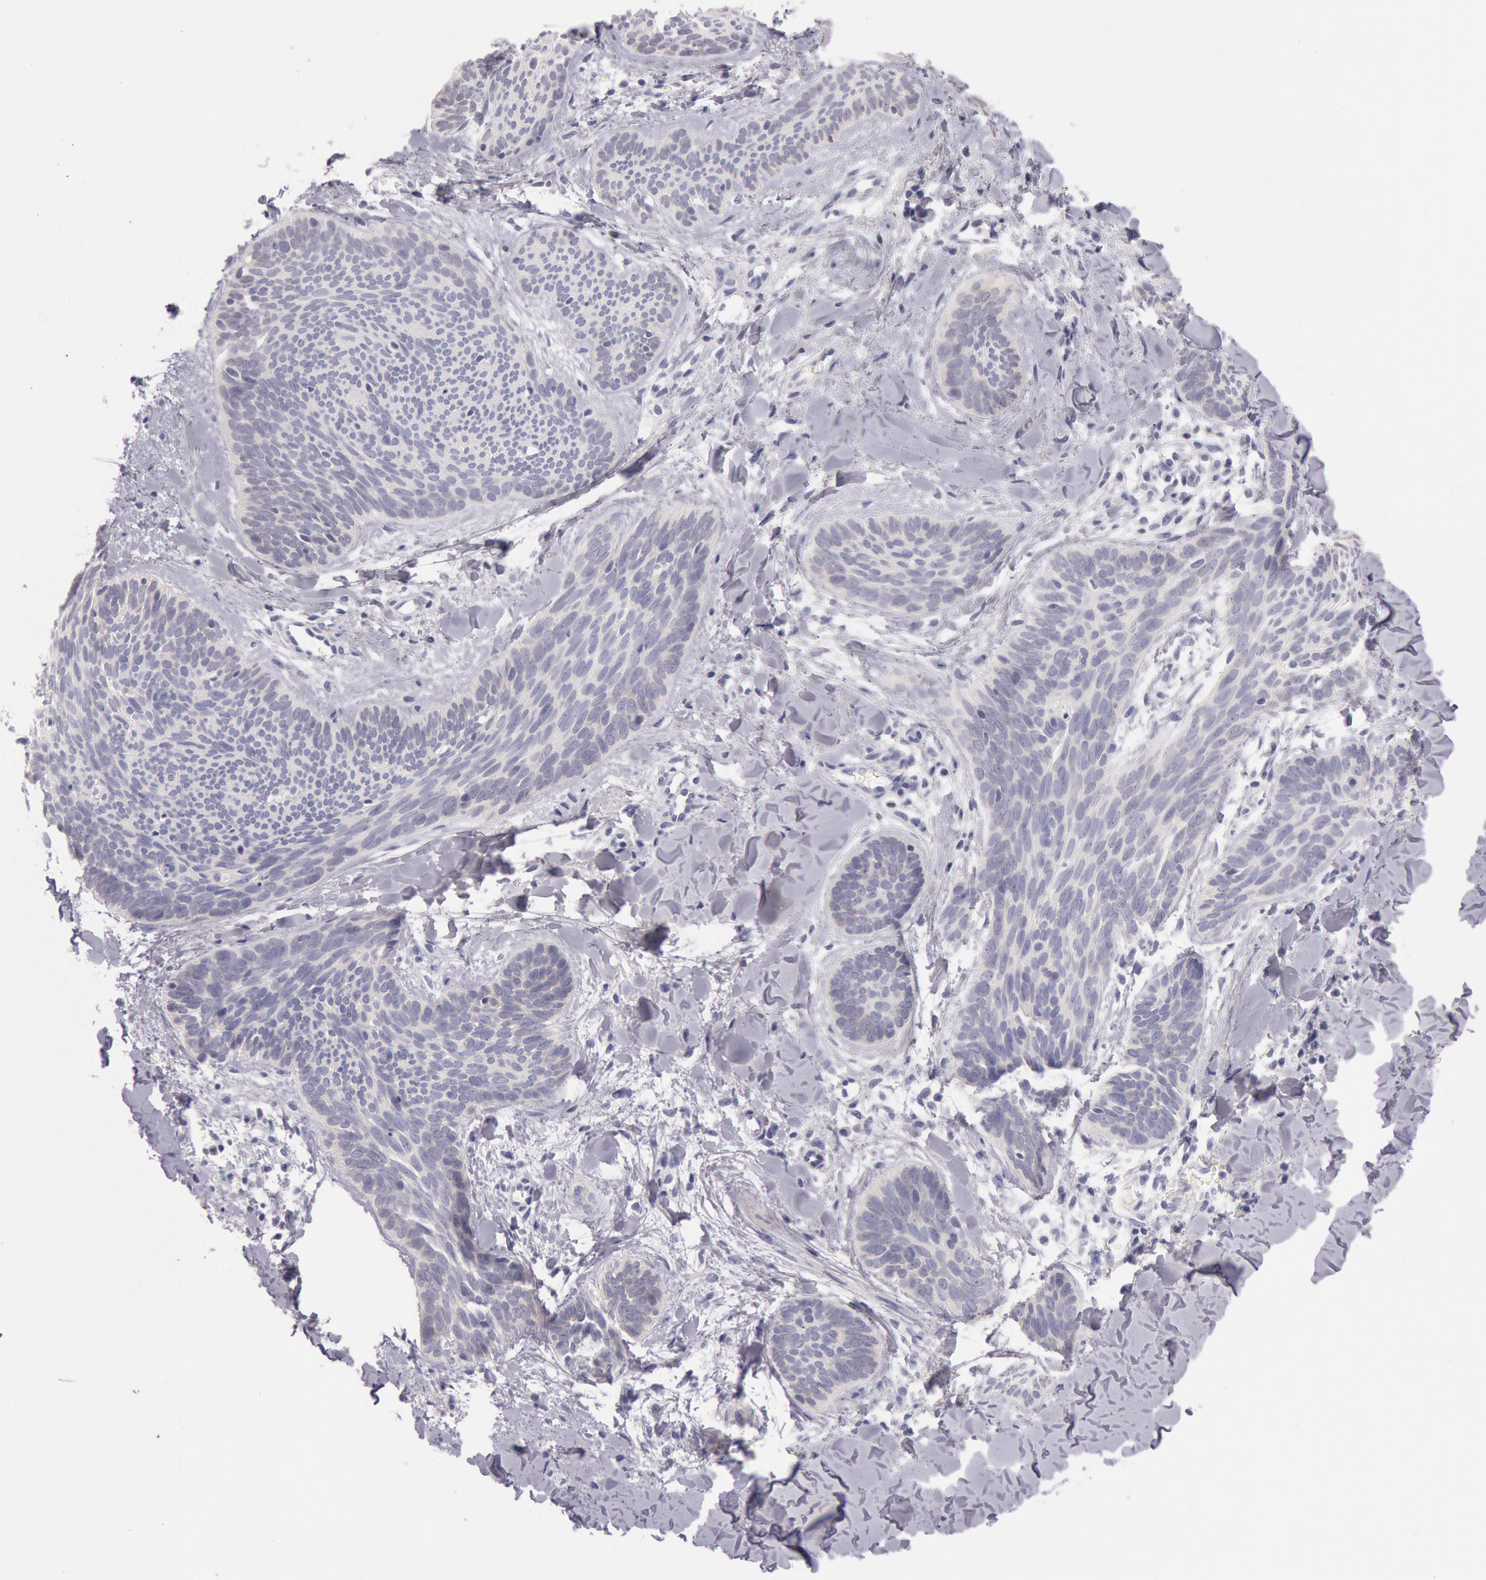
{"staining": {"intensity": "negative", "quantity": "none", "location": "none"}, "tissue": "skin cancer", "cell_type": "Tumor cells", "image_type": "cancer", "snomed": [{"axis": "morphology", "description": "Basal cell carcinoma"}, {"axis": "topography", "description": "Skin"}], "caption": "Tumor cells show no significant staining in skin basal cell carcinoma.", "gene": "EGFR", "patient": {"sex": "female", "age": 81}}